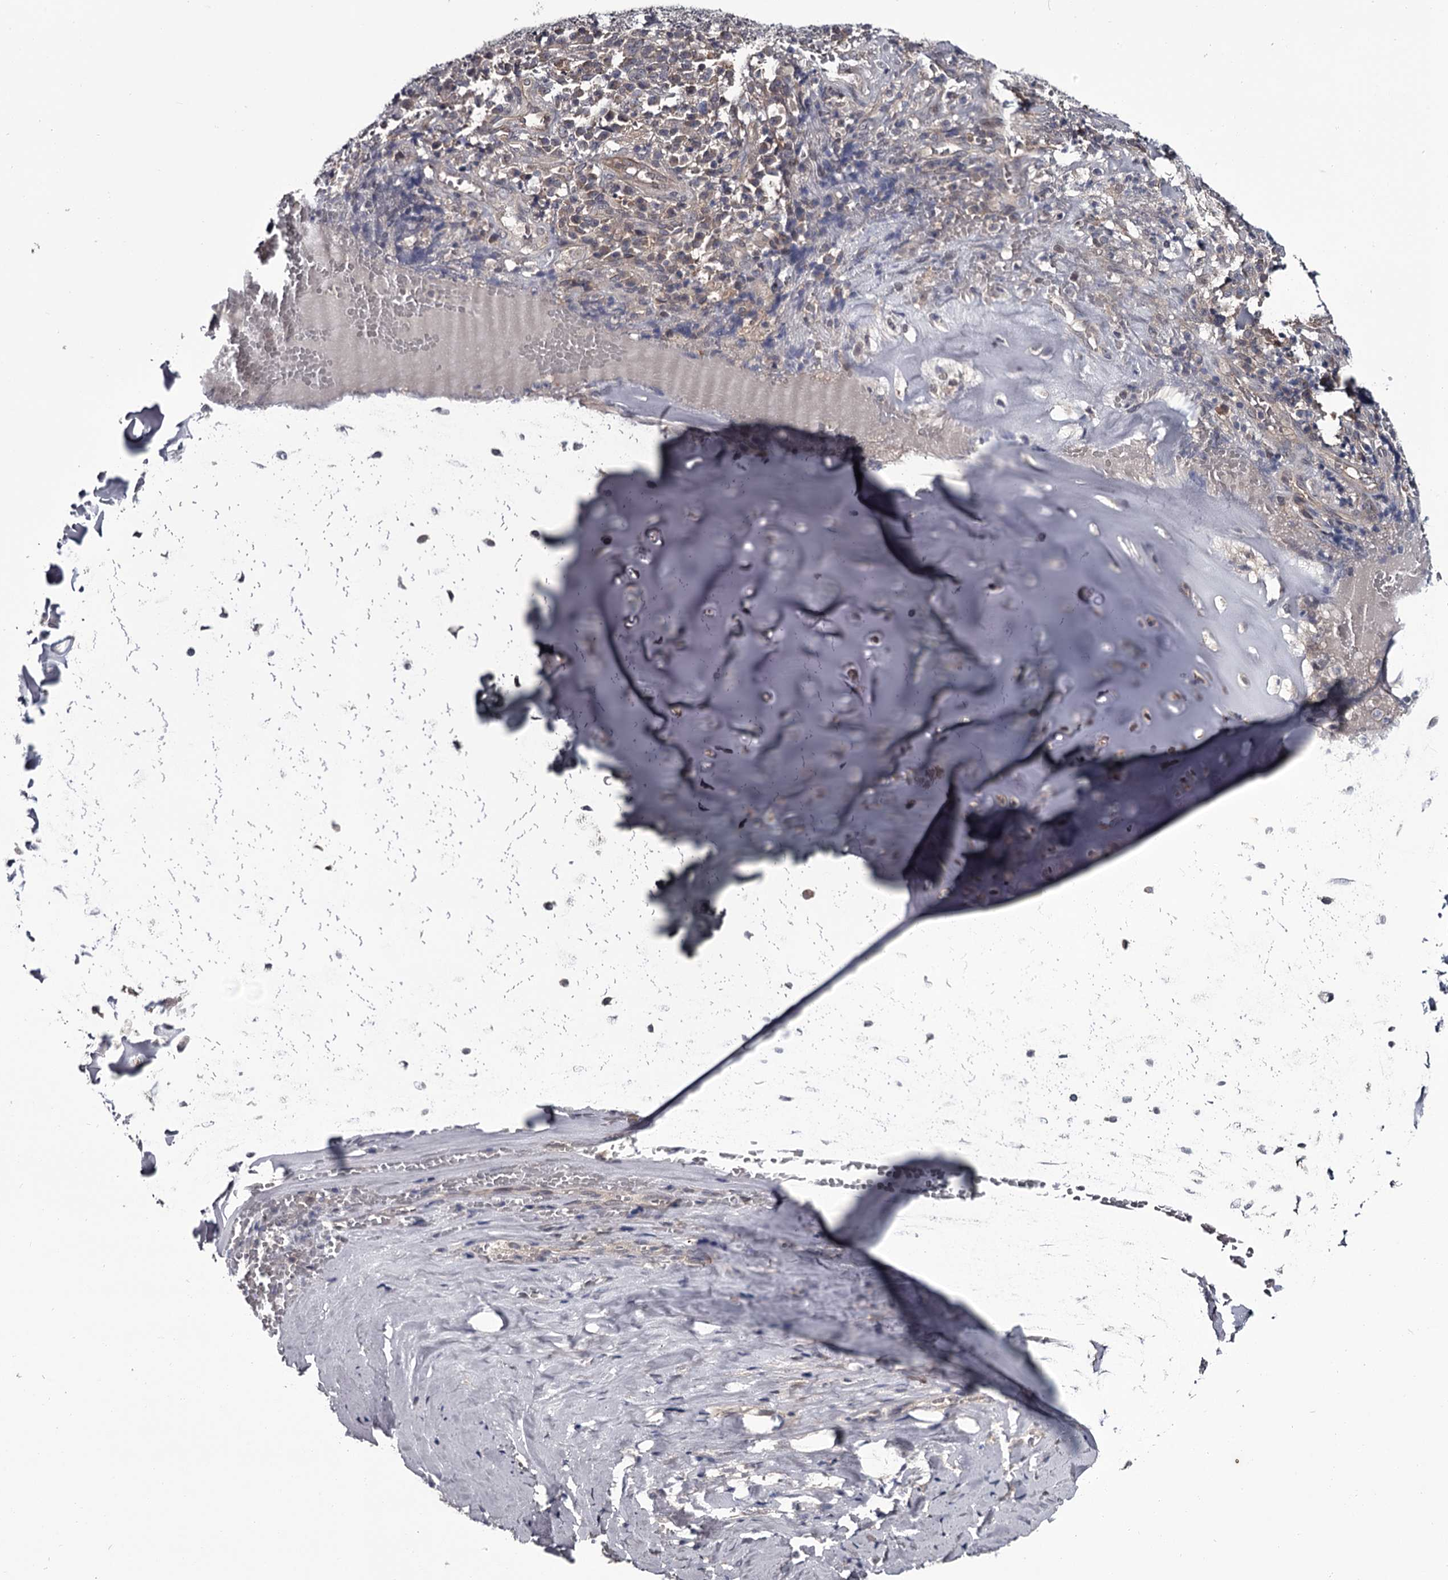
{"staining": {"intensity": "negative", "quantity": "none", "location": "none"}, "tissue": "adipose tissue", "cell_type": "Adipocytes", "image_type": "normal", "snomed": [{"axis": "morphology", "description": "Normal tissue, NOS"}, {"axis": "morphology", "description": "Basal cell carcinoma"}, {"axis": "topography", "description": "Cartilage tissue"}, {"axis": "topography", "description": "Nasopharynx"}, {"axis": "topography", "description": "Oral tissue"}], "caption": "Immunohistochemistry (IHC) micrograph of normal adipose tissue: adipose tissue stained with DAB (3,3'-diaminobenzidine) demonstrates no significant protein expression in adipocytes.", "gene": "DAO", "patient": {"sex": "female", "age": 77}}